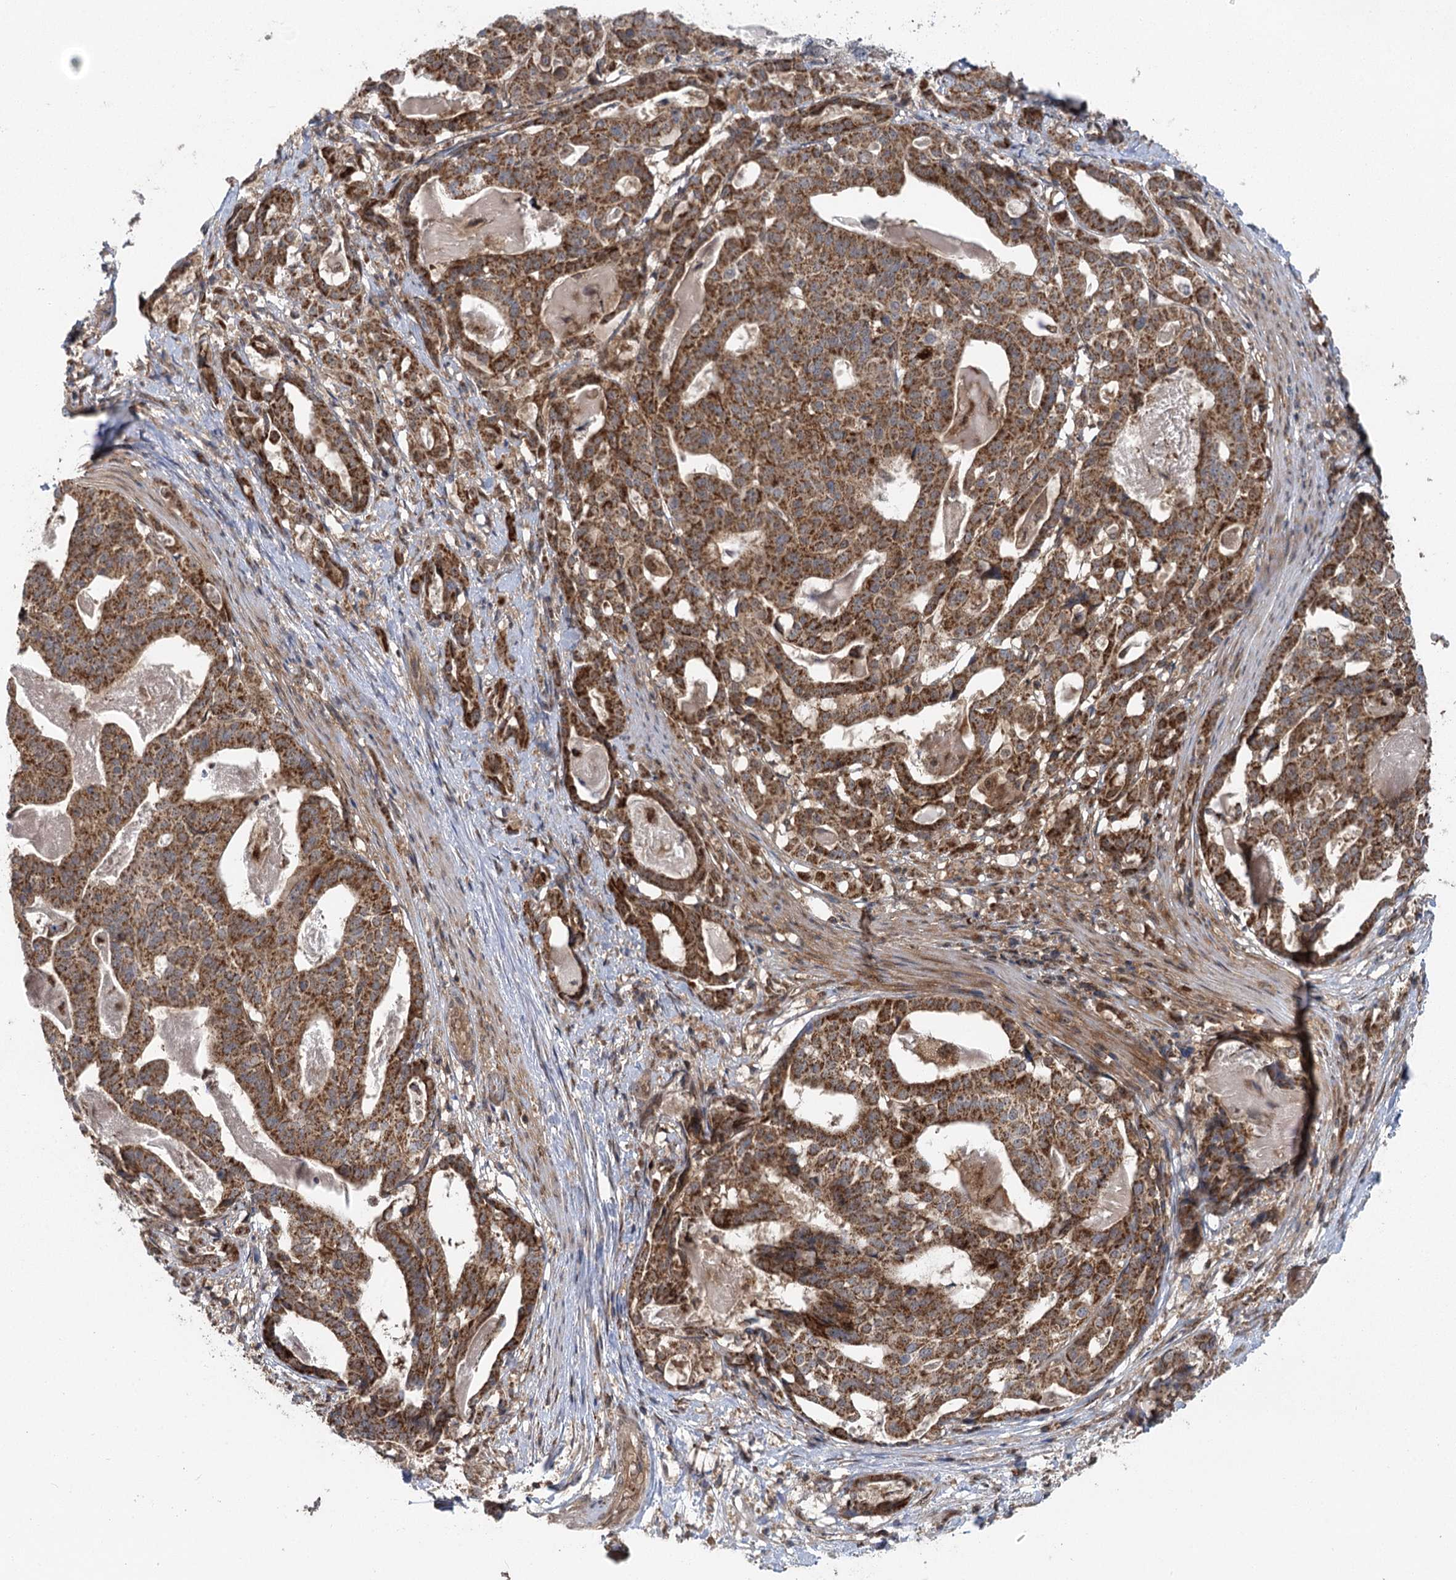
{"staining": {"intensity": "strong", "quantity": ">75%", "location": "cytoplasmic/membranous"}, "tissue": "stomach cancer", "cell_type": "Tumor cells", "image_type": "cancer", "snomed": [{"axis": "morphology", "description": "Adenocarcinoma, NOS"}, {"axis": "topography", "description": "Stomach"}], "caption": "Protein analysis of stomach cancer (adenocarcinoma) tissue shows strong cytoplasmic/membranous expression in about >75% of tumor cells.", "gene": "C12orf4", "patient": {"sex": "male", "age": 48}}